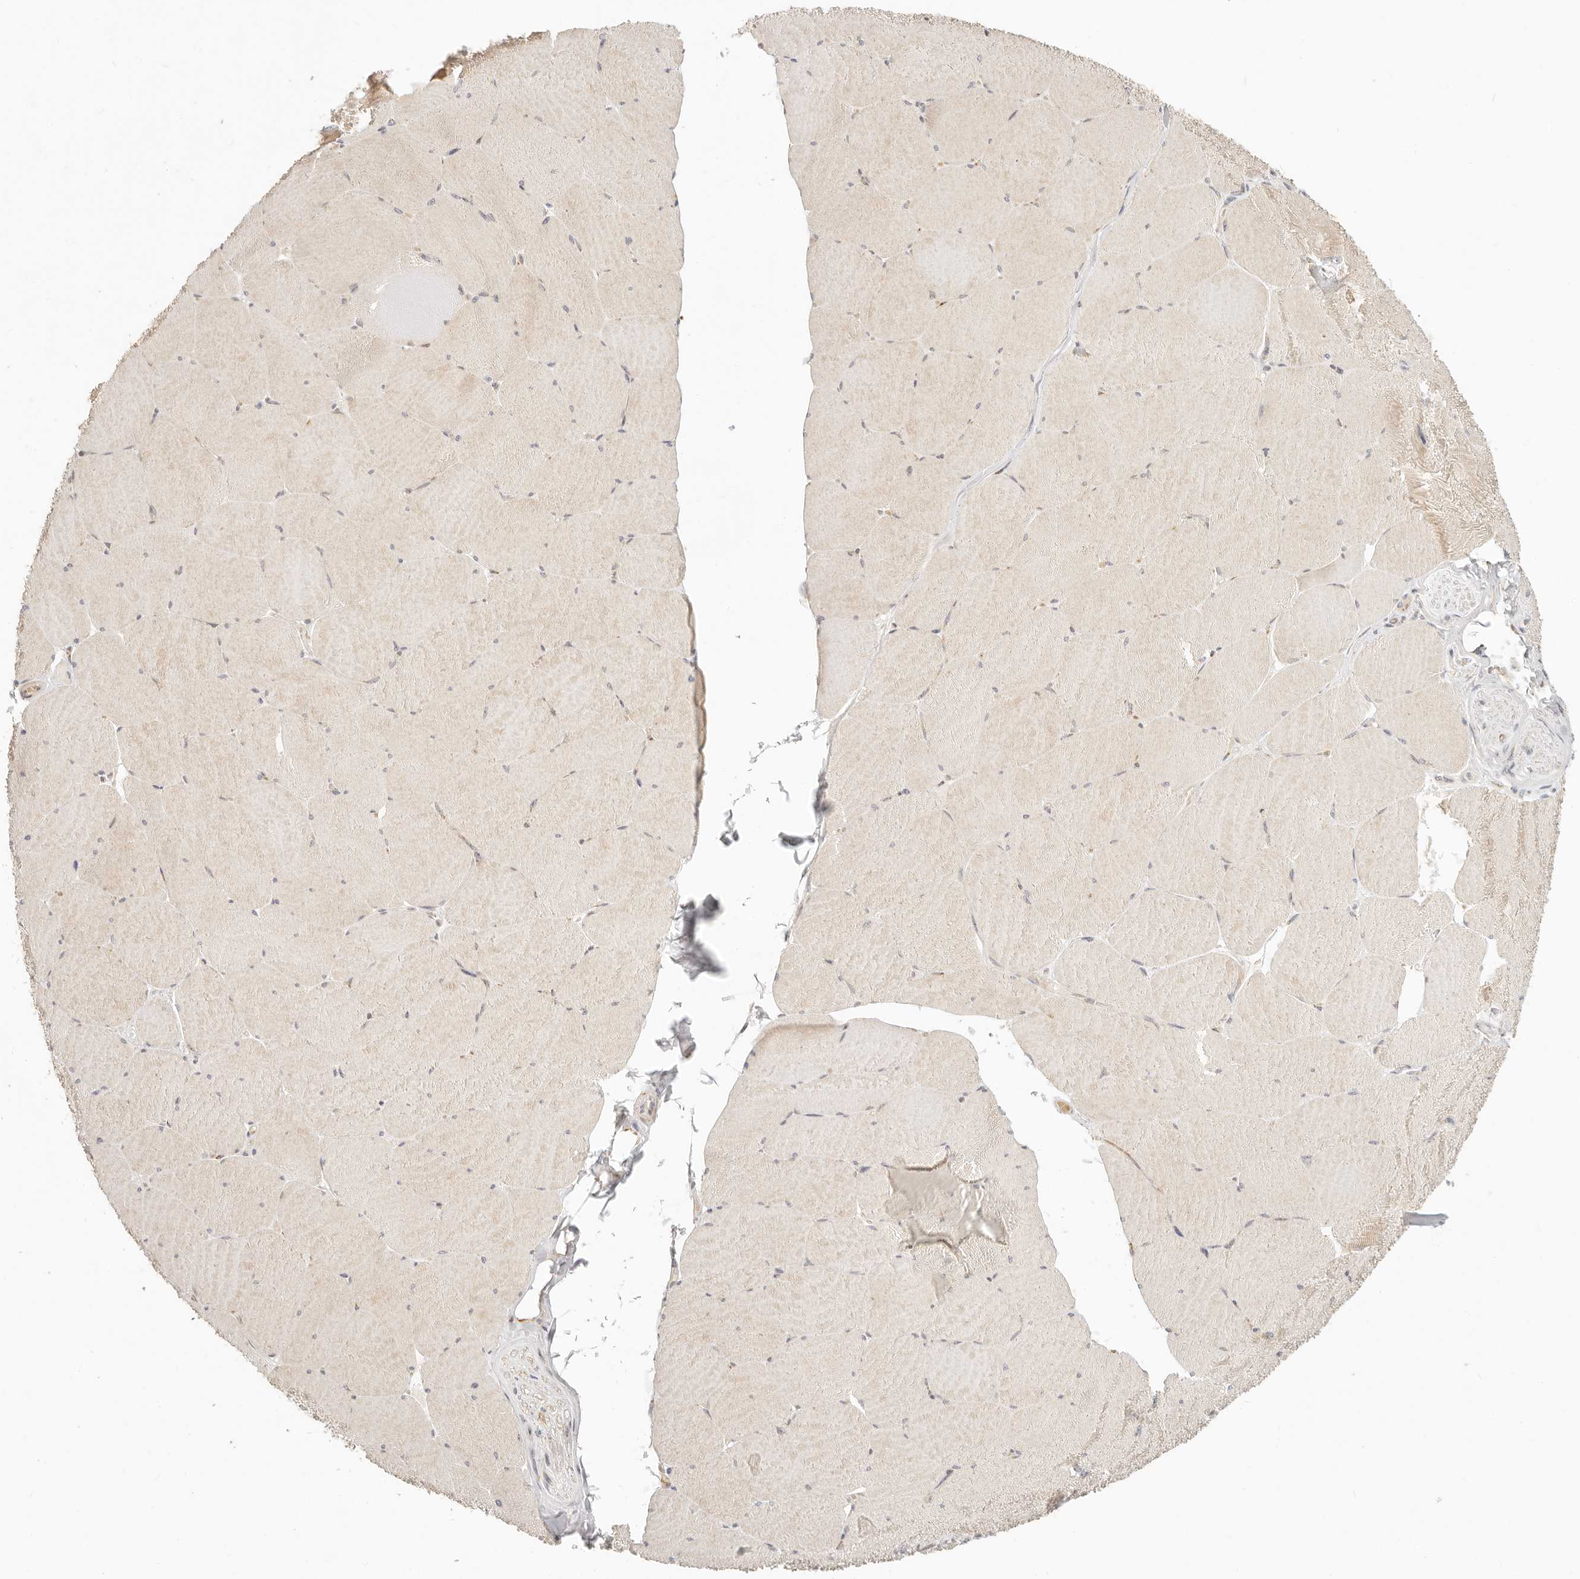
{"staining": {"intensity": "weak", "quantity": ">75%", "location": "cytoplasmic/membranous"}, "tissue": "skeletal muscle", "cell_type": "Myocytes", "image_type": "normal", "snomed": [{"axis": "morphology", "description": "Normal tissue, NOS"}, {"axis": "topography", "description": "Skeletal muscle"}, {"axis": "topography", "description": "Head-Neck"}], "caption": "Weak cytoplasmic/membranous positivity is identified in about >75% of myocytes in normal skeletal muscle. The staining was performed using DAB (3,3'-diaminobenzidine) to visualize the protein expression in brown, while the nuclei were stained in blue with hematoxylin (Magnification: 20x).", "gene": "FAM20B", "patient": {"sex": "male", "age": 66}}